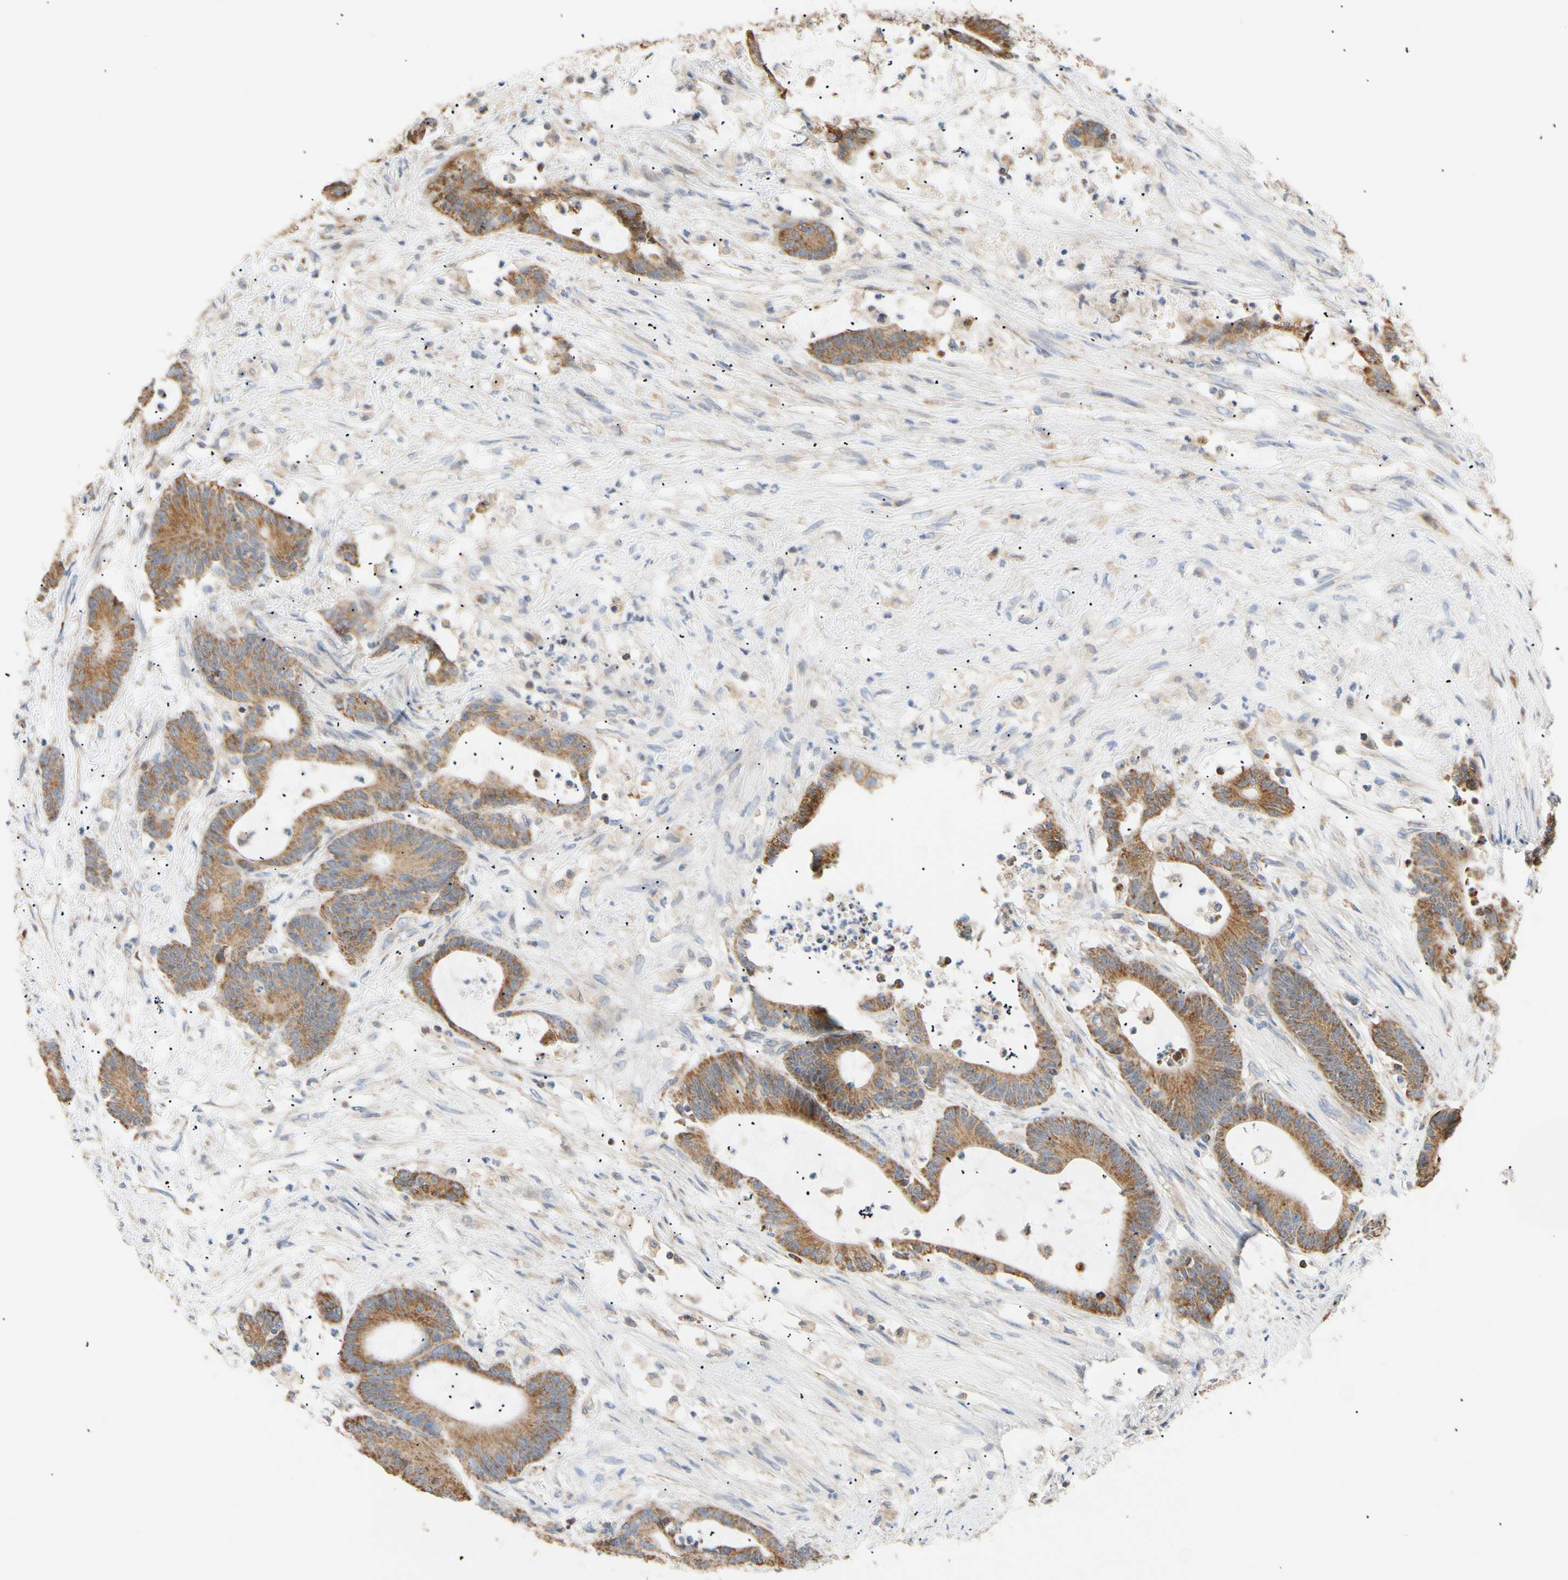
{"staining": {"intensity": "moderate", "quantity": ">75%", "location": "cytoplasmic/membranous"}, "tissue": "colorectal cancer", "cell_type": "Tumor cells", "image_type": "cancer", "snomed": [{"axis": "morphology", "description": "Adenocarcinoma, NOS"}, {"axis": "topography", "description": "Colon"}], "caption": "Immunohistochemistry (IHC) of human colorectal adenocarcinoma shows medium levels of moderate cytoplasmic/membranous staining in about >75% of tumor cells.", "gene": "PLGRKT", "patient": {"sex": "female", "age": 84}}